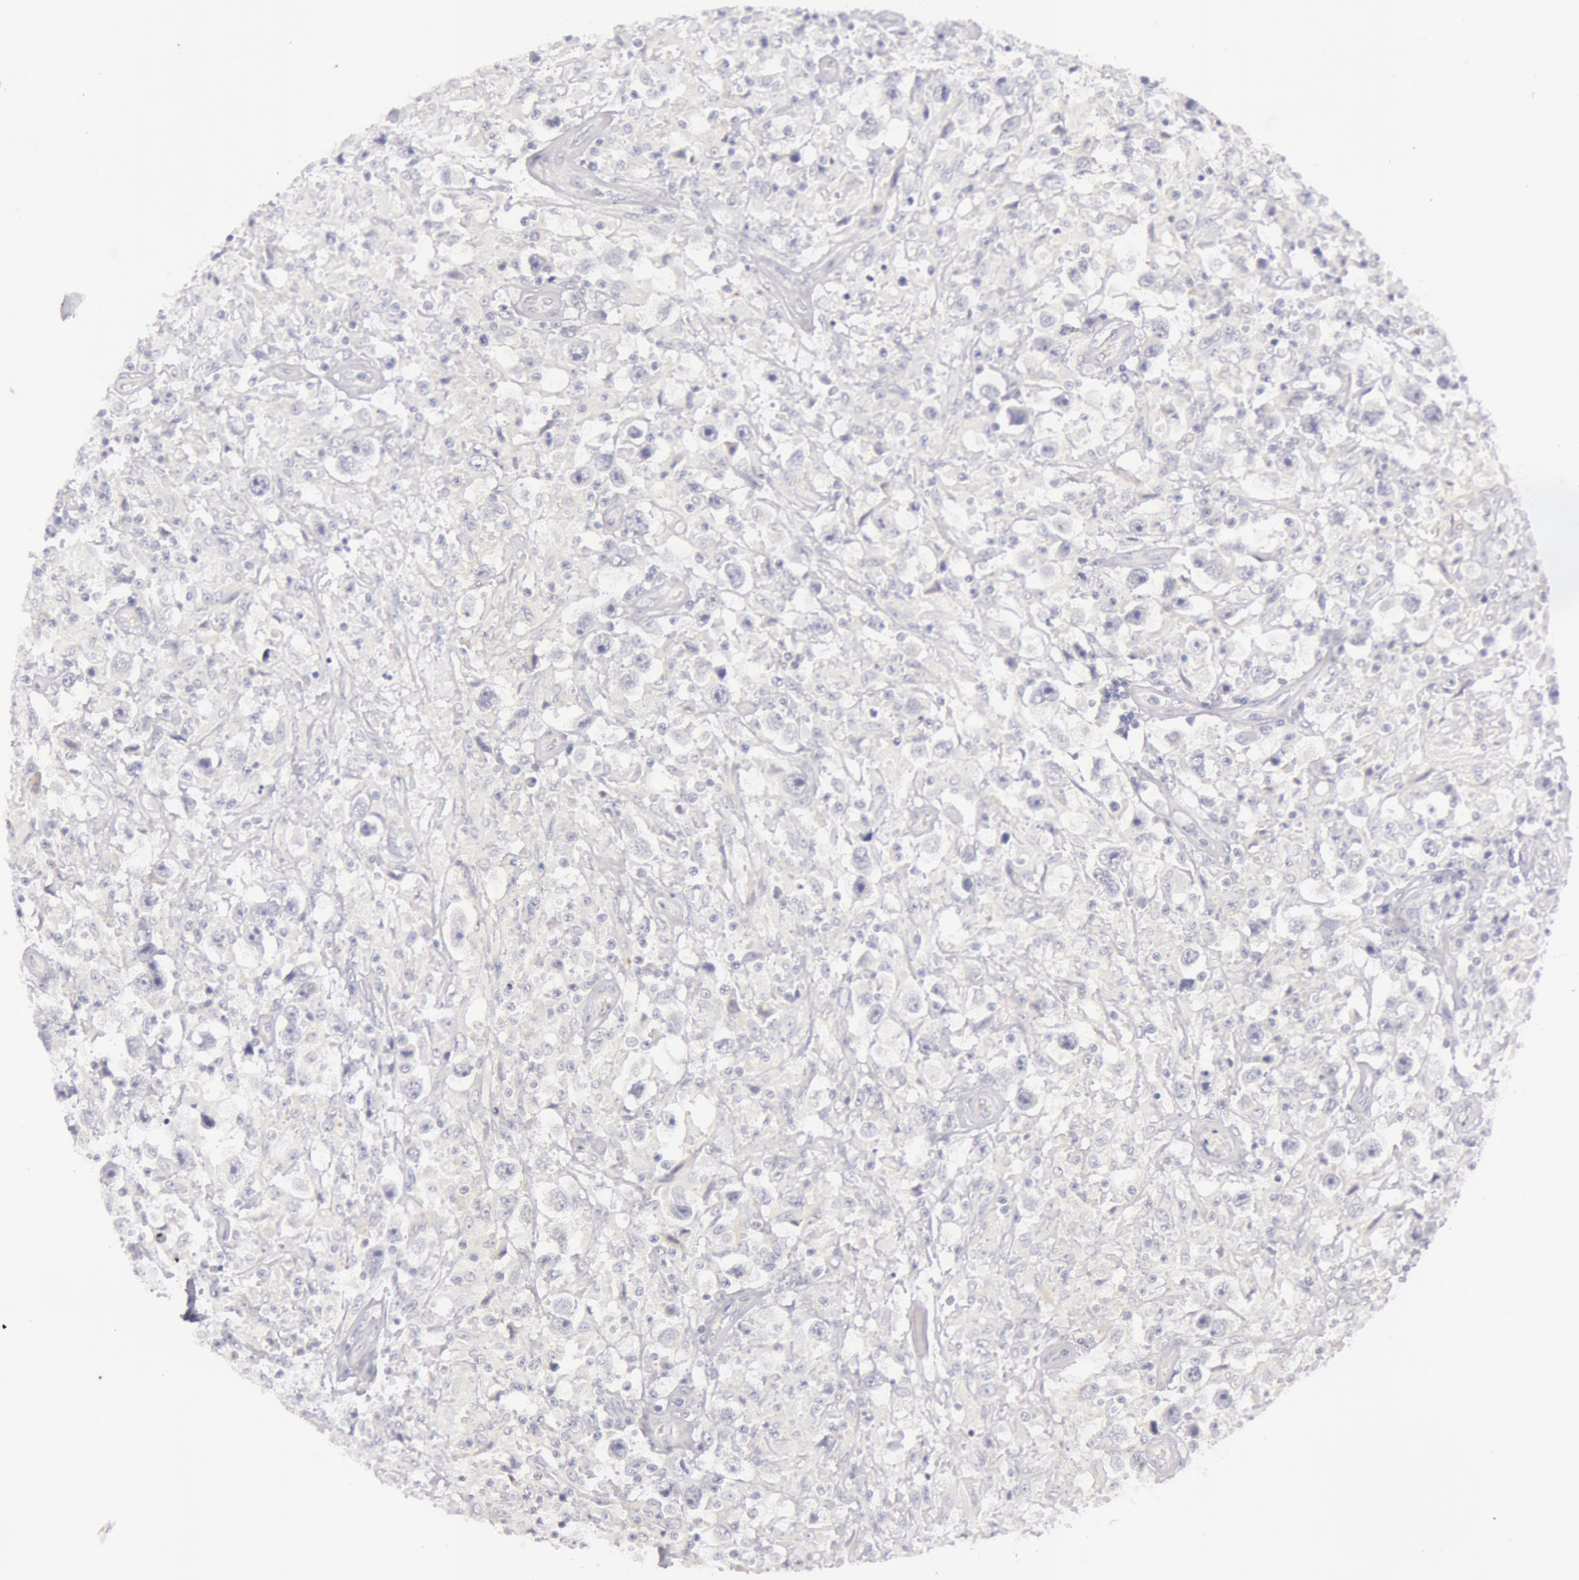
{"staining": {"intensity": "negative", "quantity": "none", "location": "none"}, "tissue": "testis cancer", "cell_type": "Tumor cells", "image_type": "cancer", "snomed": [{"axis": "morphology", "description": "Seminoma, NOS"}, {"axis": "topography", "description": "Testis"}], "caption": "Tumor cells show no significant protein positivity in seminoma (testis). (DAB immunohistochemistry (IHC) with hematoxylin counter stain).", "gene": "RBMY1F", "patient": {"sex": "male", "age": 34}}